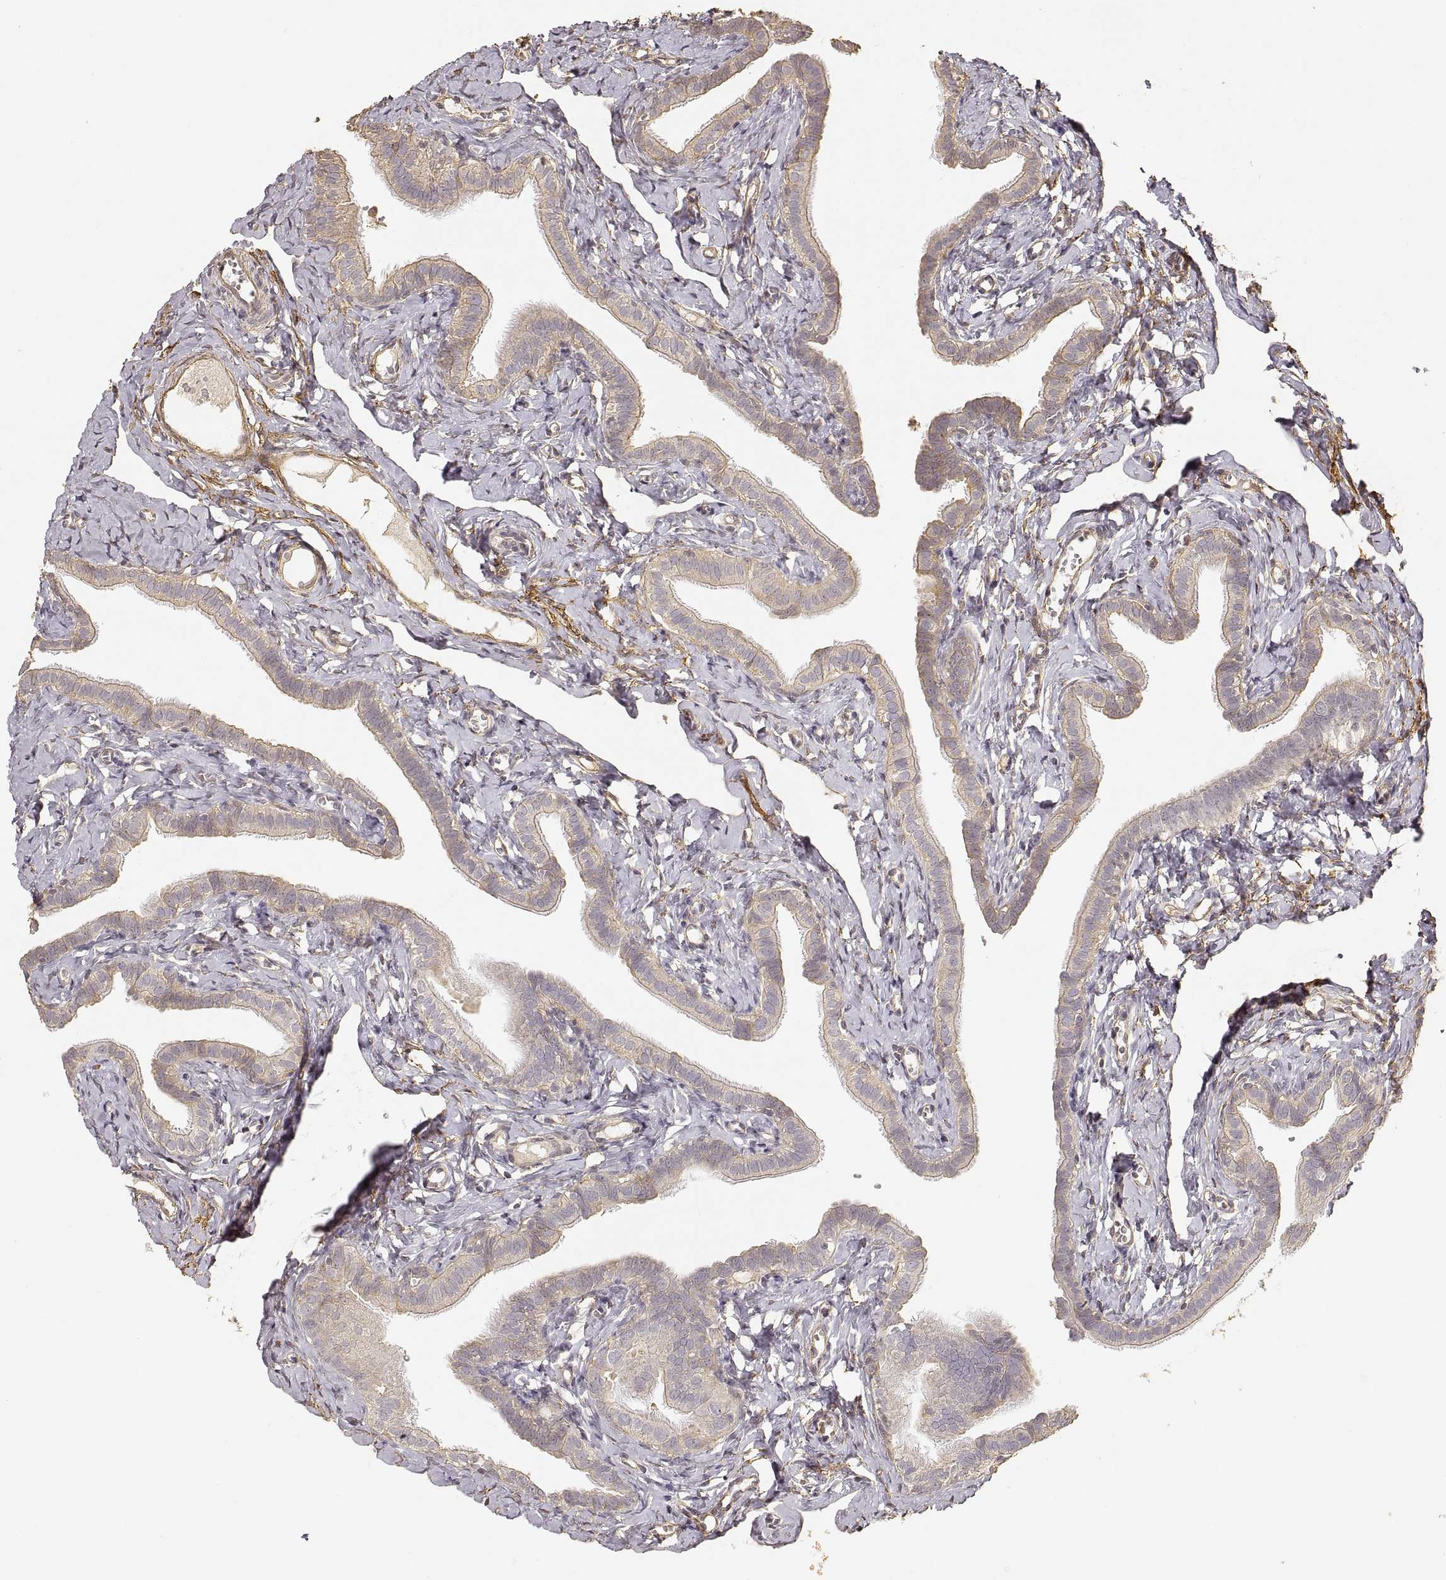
{"staining": {"intensity": "moderate", "quantity": "25%-75%", "location": "cytoplasmic/membranous"}, "tissue": "fallopian tube", "cell_type": "Glandular cells", "image_type": "normal", "snomed": [{"axis": "morphology", "description": "Normal tissue, NOS"}, {"axis": "topography", "description": "Fallopian tube"}], "caption": "Immunohistochemical staining of unremarkable fallopian tube displays moderate cytoplasmic/membranous protein positivity in approximately 25%-75% of glandular cells.", "gene": "LAMA4", "patient": {"sex": "female", "age": 41}}